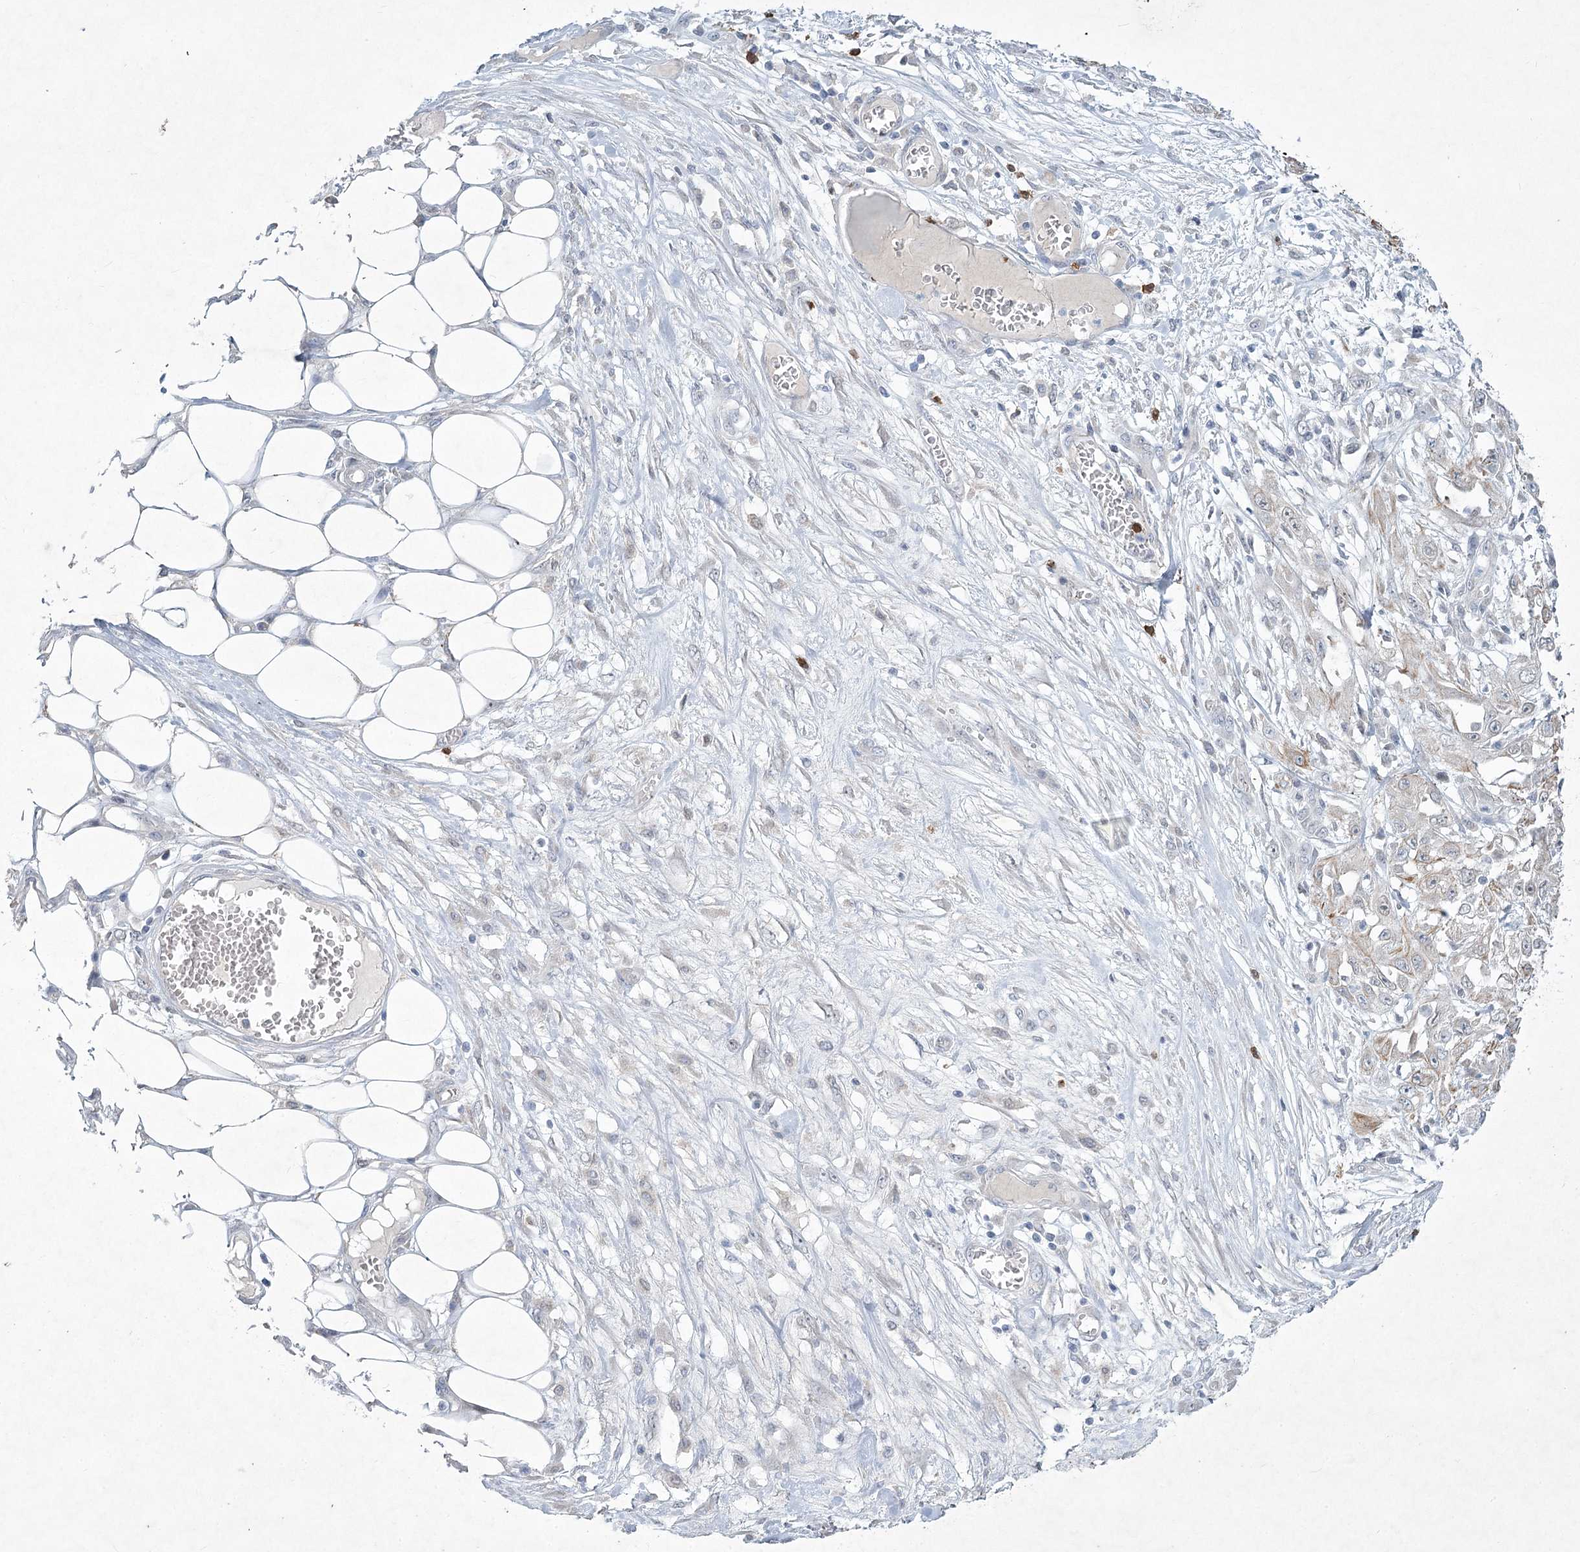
{"staining": {"intensity": "negative", "quantity": "none", "location": "none"}, "tissue": "skin cancer", "cell_type": "Tumor cells", "image_type": "cancer", "snomed": [{"axis": "morphology", "description": "Squamous cell carcinoma, NOS"}, {"axis": "morphology", "description": "Squamous cell carcinoma, metastatic, NOS"}, {"axis": "topography", "description": "Skin"}, {"axis": "topography", "description": "Lymph node"}], "caption": "This is a image of immunohistochemistry (IHC) staining of skin squamous cell carcinoma, which shows no staining in tumor cells. (Immunohistochemistry, brightfield microscopy, high magnification).", "gene": "ABITRAM", "patient": {"sex": "male", "age": 75}}